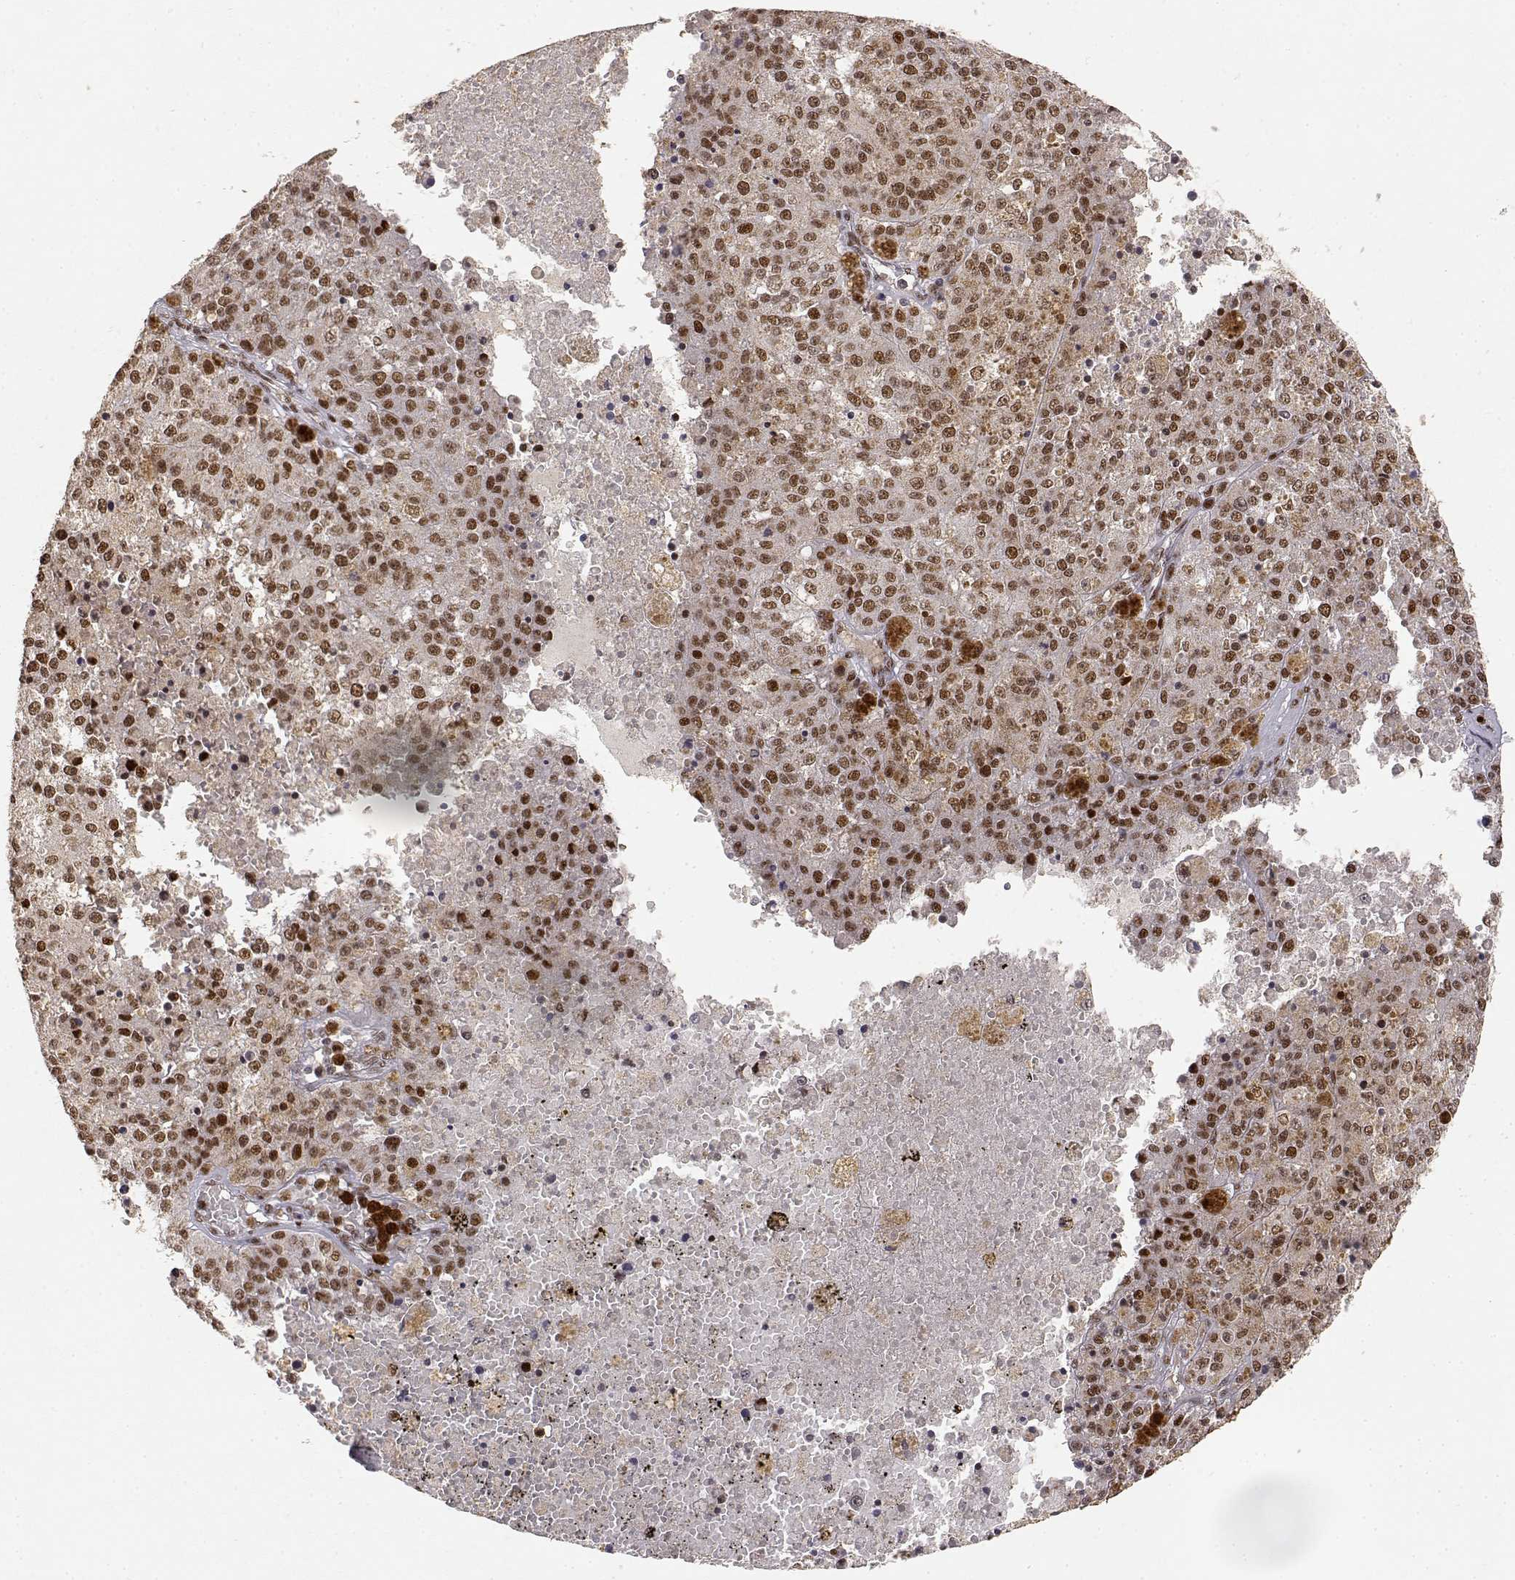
{"staining": {"intensity": "moderate", "quantity": ">75%", "location": "nuclear"}, "tissue": "melanoma", "cell_type": "Tumor cells", "image_type": "cancer", "snomed": [{"axis": "morphology", "description": "Malignant melanoma, Metastatic site"}, {"axis": "topography", "description": "Lymph node"}], "caption": "Protein staining of melanoma tissue shows moderate nuclear positivity in approximately >75% of tumor cells.", "gene": "RSF1", "patient": {"sex": "female", "age": 64}}